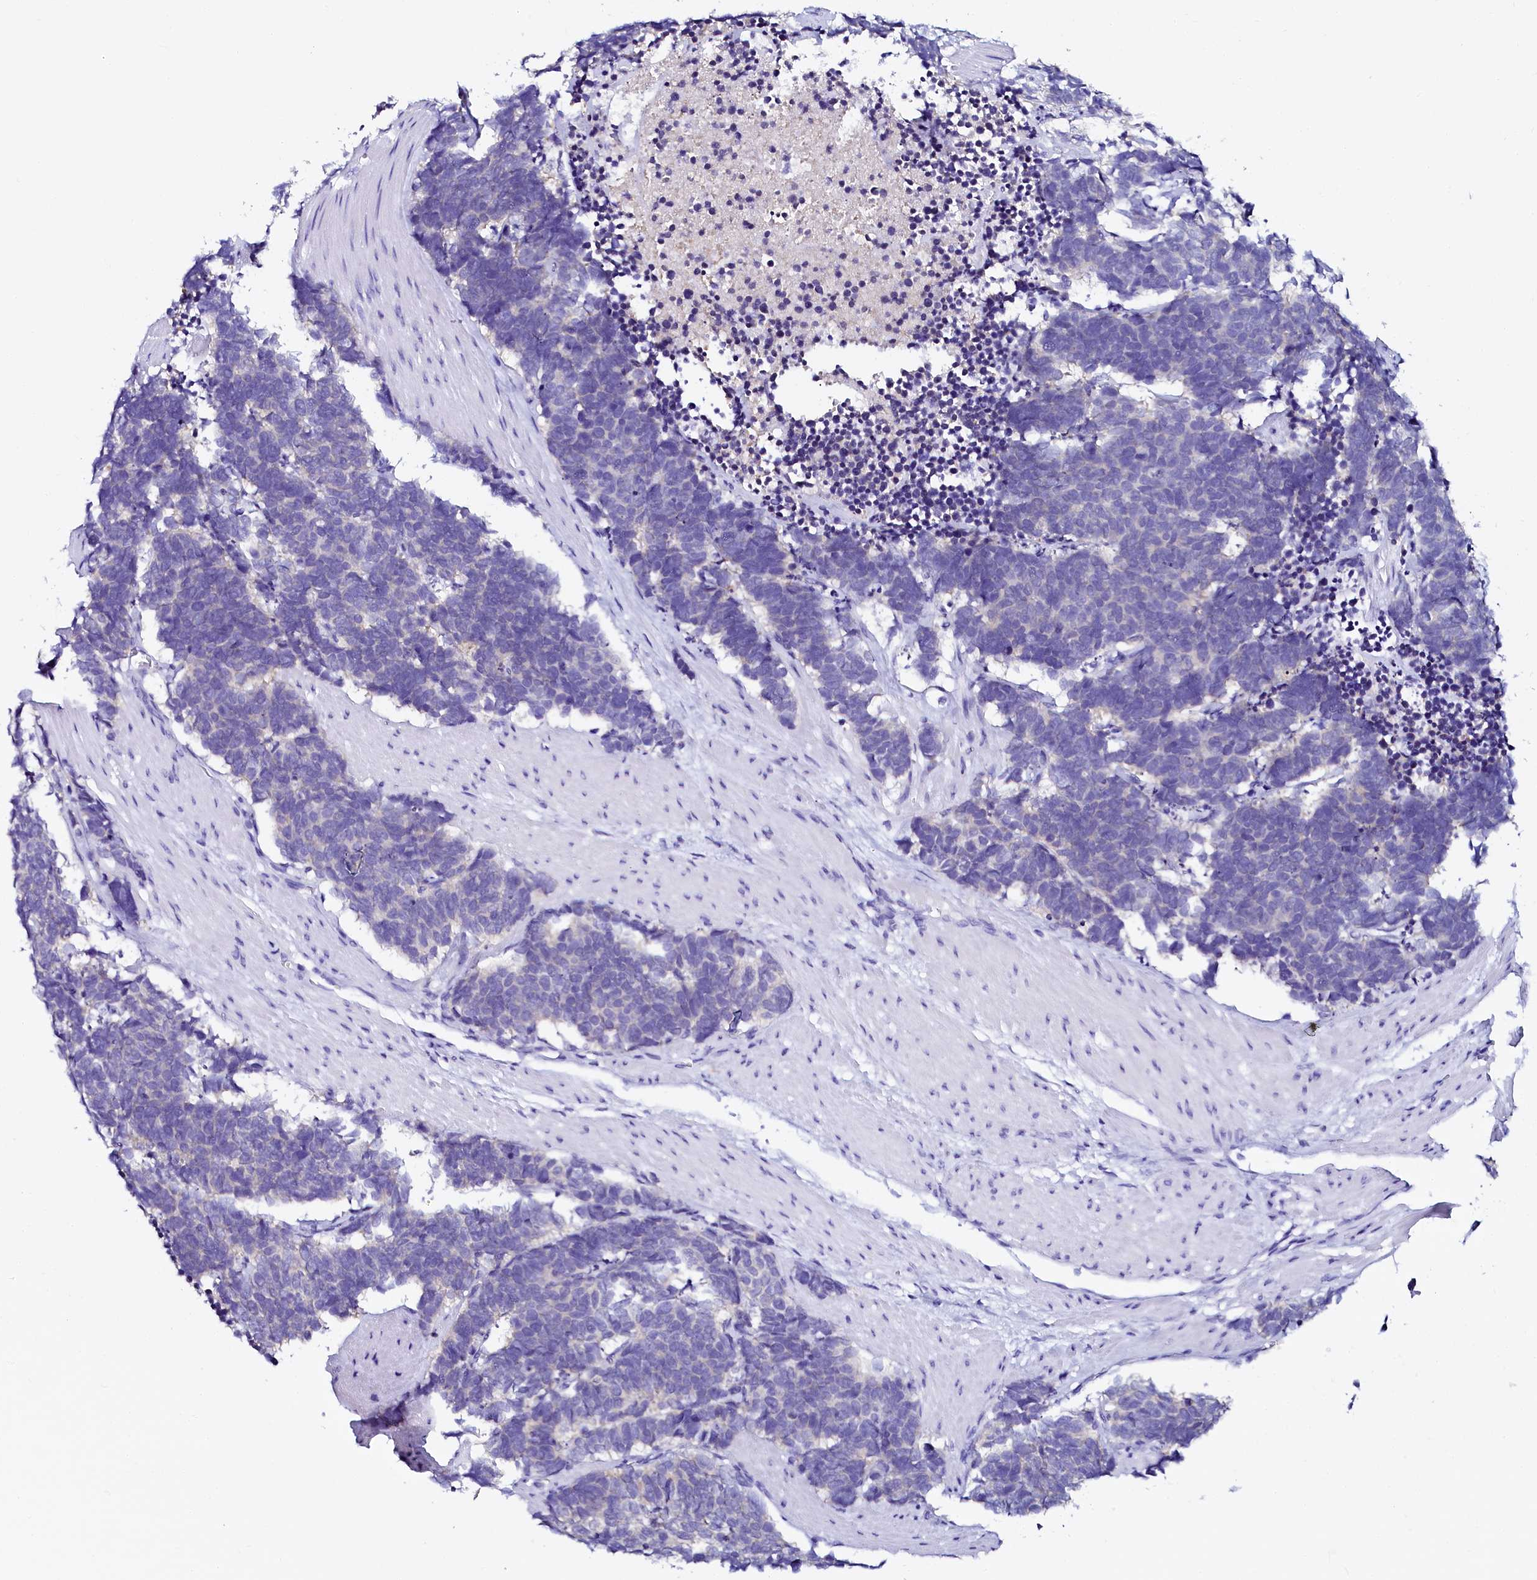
{"staining": {"intensity": "negative", "quantity": "none", "location": "none"}, "tissue": "carcinoid", "cell_type": "Tumor cells", "image_type": "cancer", "snomed": [{"axis": "morphology", "description": "Carcinoma, NOS"}, {"axis": "morphology", "description": "Carcinoid, malignant, NOS"}, {"axis": "topography", "description": "Urinary bladder"}], "caption": "Immunohistochemical staining of human carcinoma displays no significant staining in tumor cells. (DAB IHC visualized using brightfield microscopy, high magnification).", "gene": "SORD", "patient": {"sex": "male", "age": 57}}